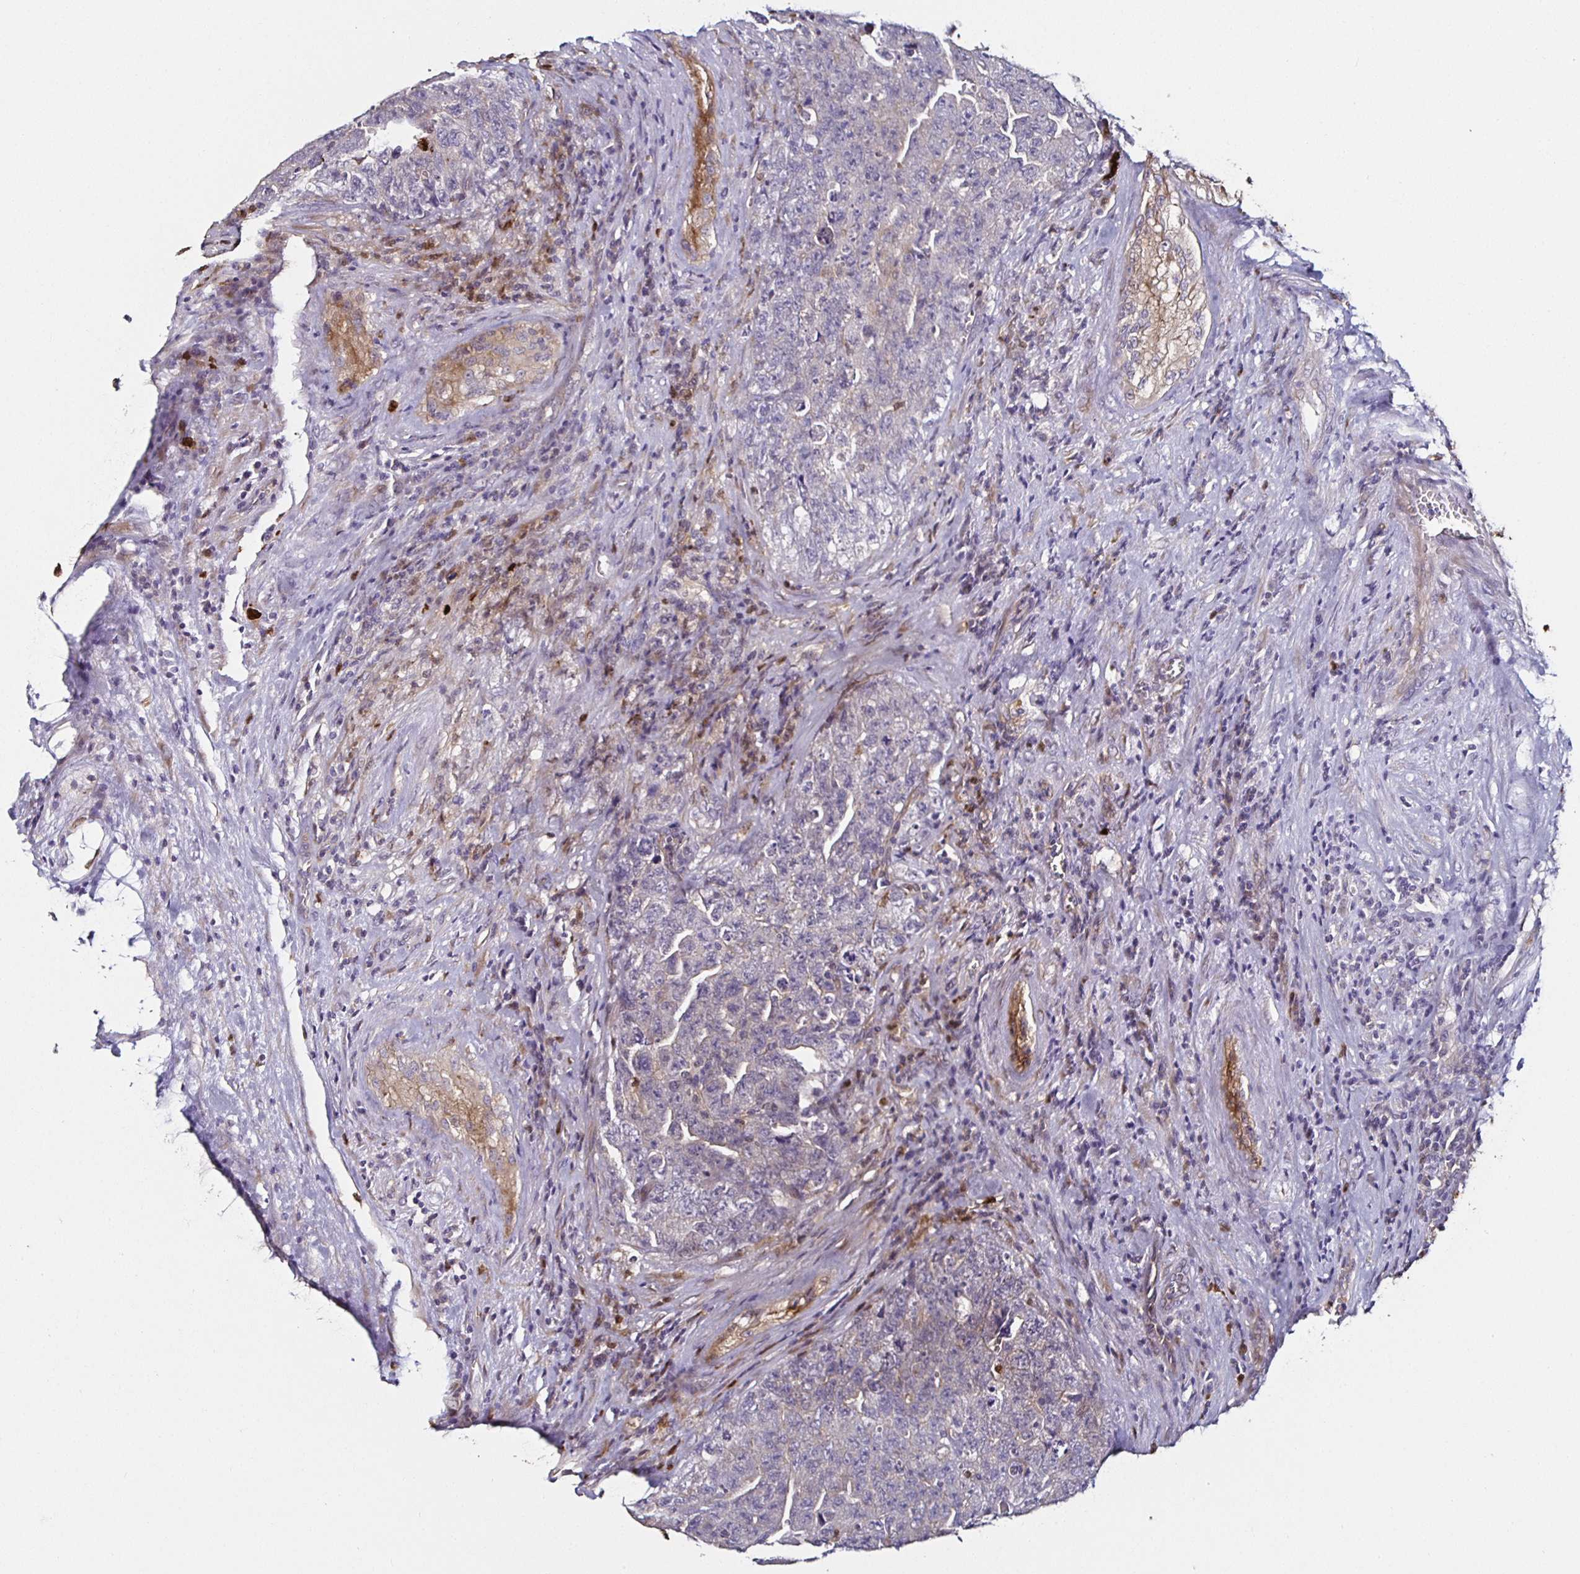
{"staining": {"intensity": "negative", "quantity": "none", "location": "none"}, "tissue": "testis cancer", "cell_type": "Tumor cells", "image_type": "cancer", "snomed": [{"axis": "morphology", "description": "Carcinoma, Embryonal, NOS"}, {"axis": "topography", "description": "Testis"}], "caption": "Tumor cells show no significant positivity in testis embryonal carcinoma. The staining was performed using DAB (3,3'-diaminobenzidine) to visualize the protein expression in brown, while the nuclei were stained in blue with hematoxylin (Magnification: 20x).", "gene": "TLR4", "patient": {"sex": "male", "age": 28}}